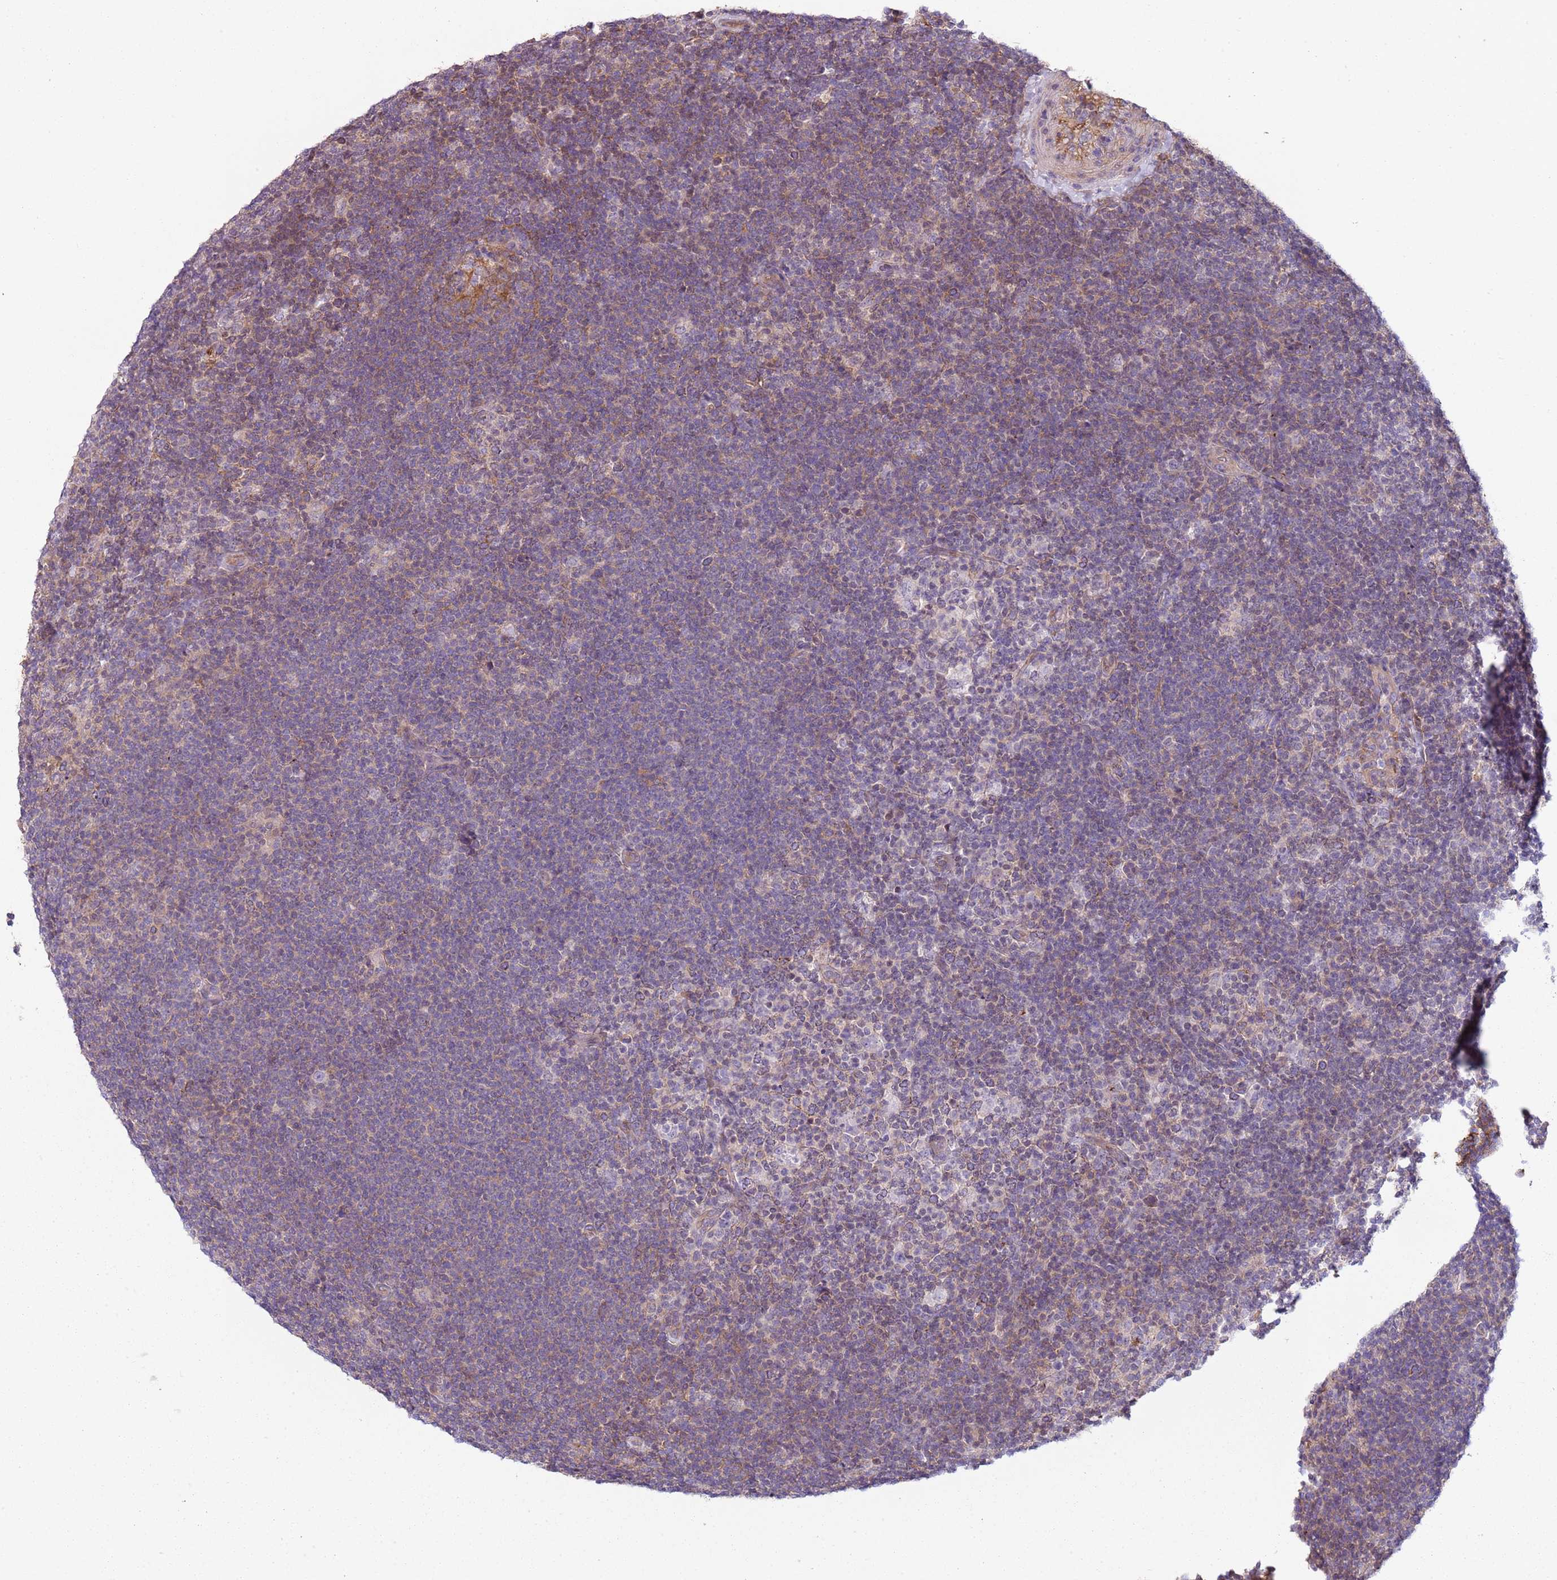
{"staining": {"intensity": "negative", "quantity": "none", "location": "none"}, "tissue": "lymphoma", "cell_type": "Tumor cells", "image_type": "cancer", "snomed": [{"axis": "morphology", "description": "Hodgkin's disease, NOS"}, {"axis": "topography", "description": "Lymph node"}], "caption": "Tumor cells are negative for brown protein staining in Hodgkin's disease.", "gene": "GNAI3", "patient": {"sex": "female", "age": 57}}